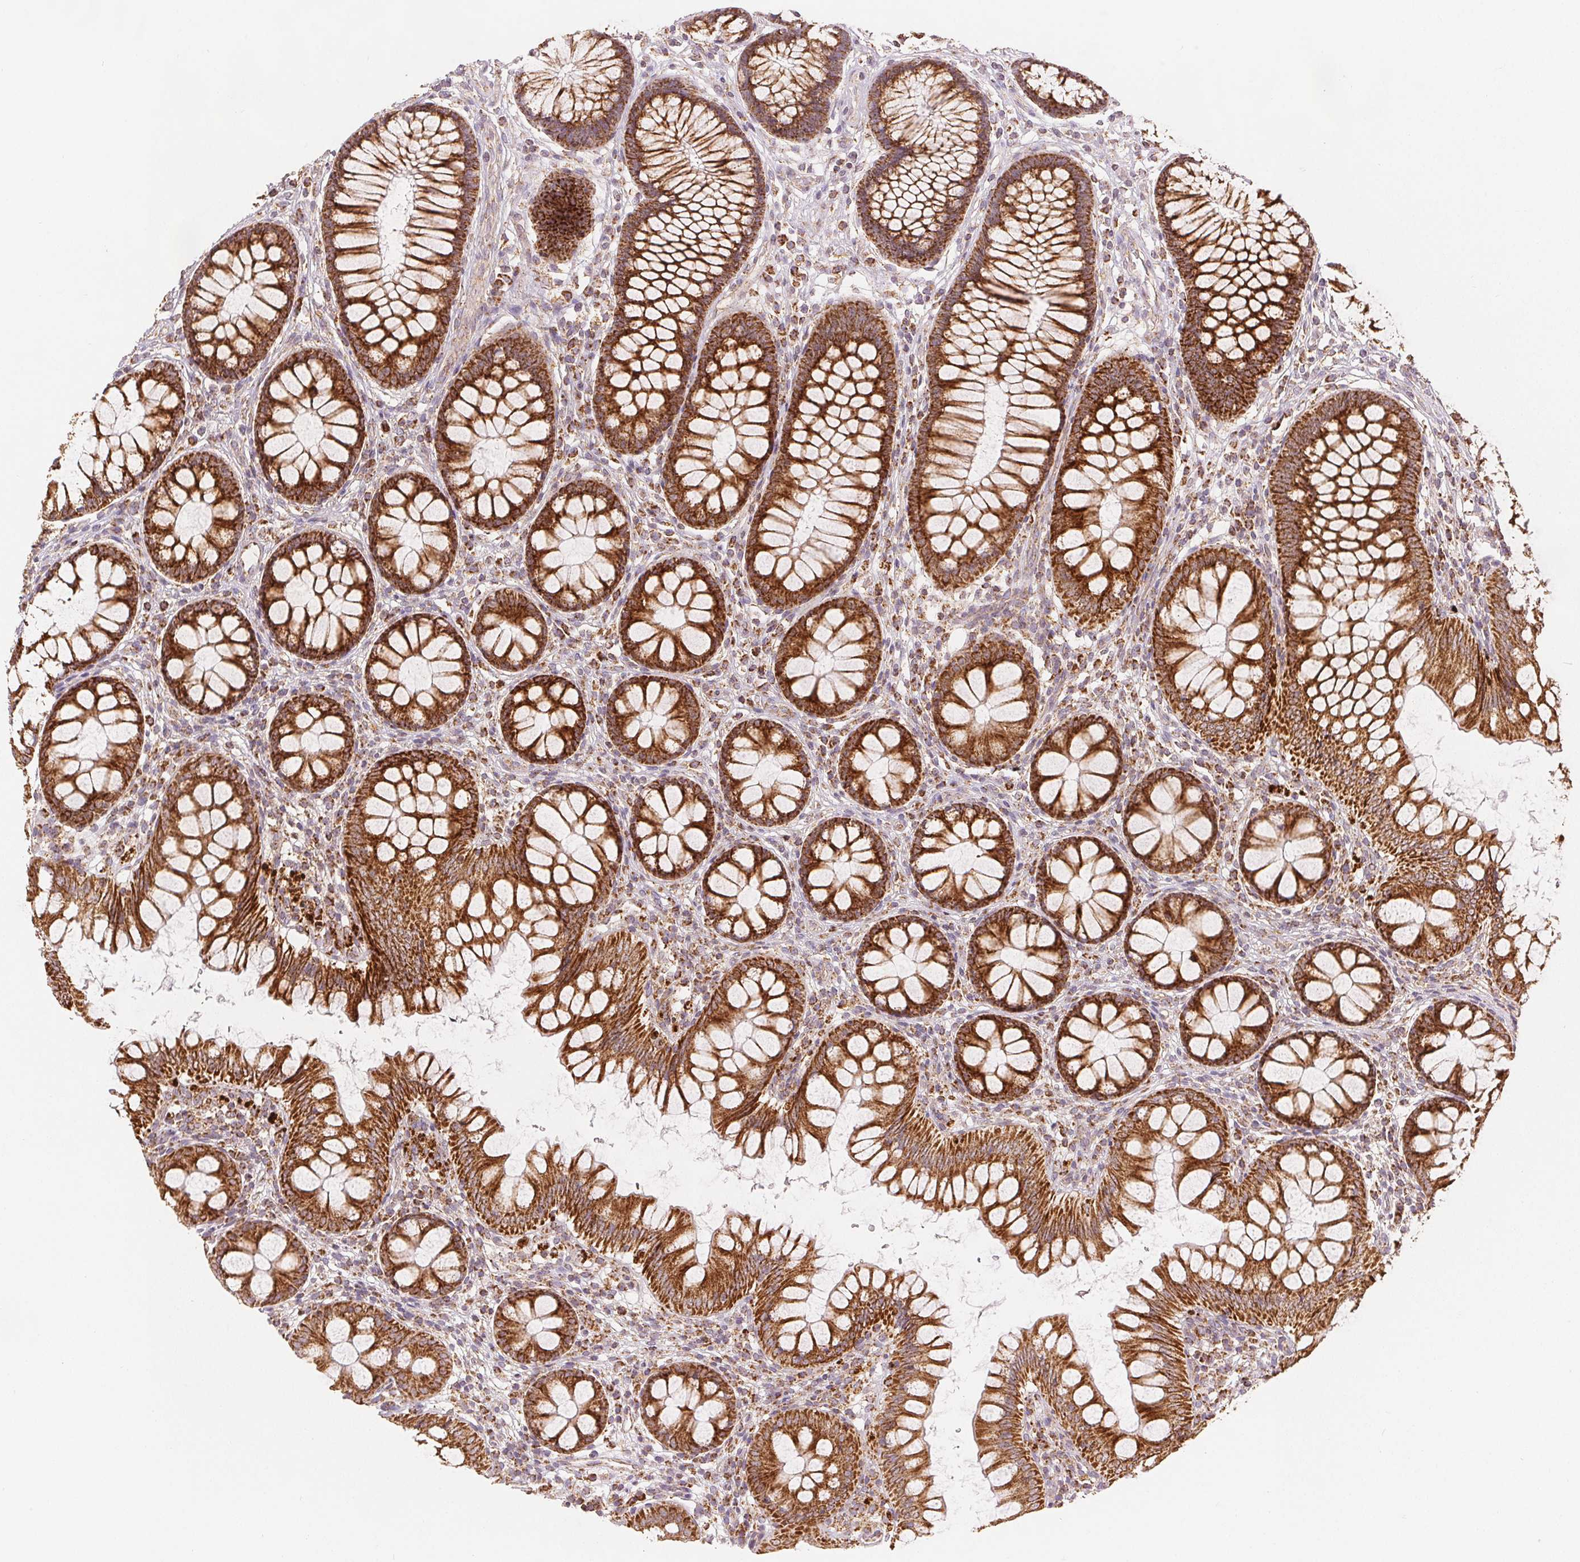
{"staining": {"intensity": "strong", "quantity": ">75%", "location": "cytoplasmic/membranous"}, "tissue": "colon", "cell_type": "Glandular cells", "image_type": "normal", "snomed": [{"axis": "morphology", "description": "Normal tissue, NOS"}, {"axis": "morphology", "description": "Adenoma, NOS"}, {"axis": "topography", "description": "Soft tissue"}, {"axis": "topography", "description": "Colon"}], "caption": "Strong cytoplasmic/membranous positivity for a protein is identified in approximately >75% of glandular cells of unremarkable colon using IHC.", "gene": "SDHB", "patient": {"sex": "male", "age": 47}}